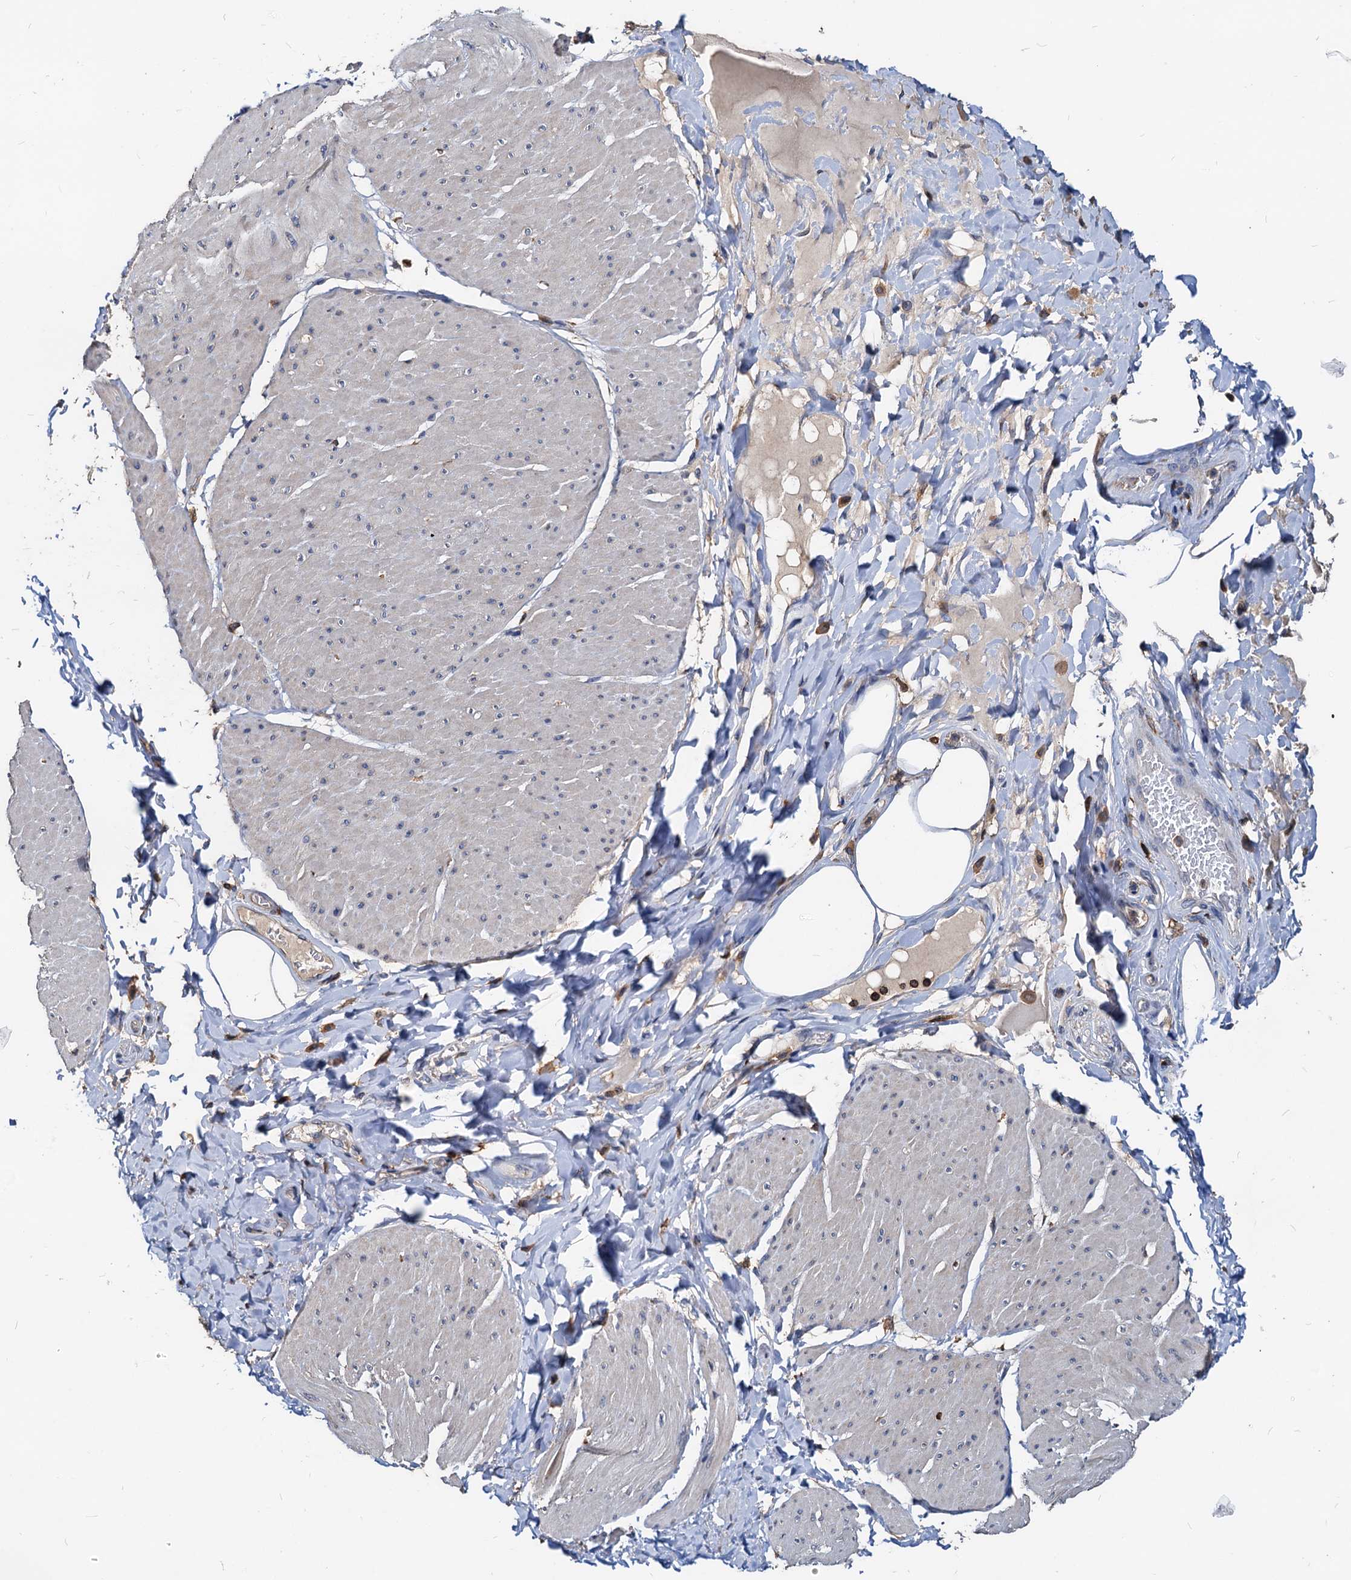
{"staining": {"intensity": "negative", "quantity": "none", "location": "none"}, "tissue": "smooth muscle", "cell_type": "Smooth muscle cells", "image_type": "normal", "snomed": [{"axis": "morphology", "description": "Urothelial carcinoma, High grade"}, {"axis": "topography", "description": "Urinary bladder"}], "caption": "The IHC photomicrograph has no significant staining in smooth muscle cells of smooth muscle. (DAB IHC with hematoxylin counter stain).", "gene": "LCP2", "patient": {"sex": "male", "age": 46}}